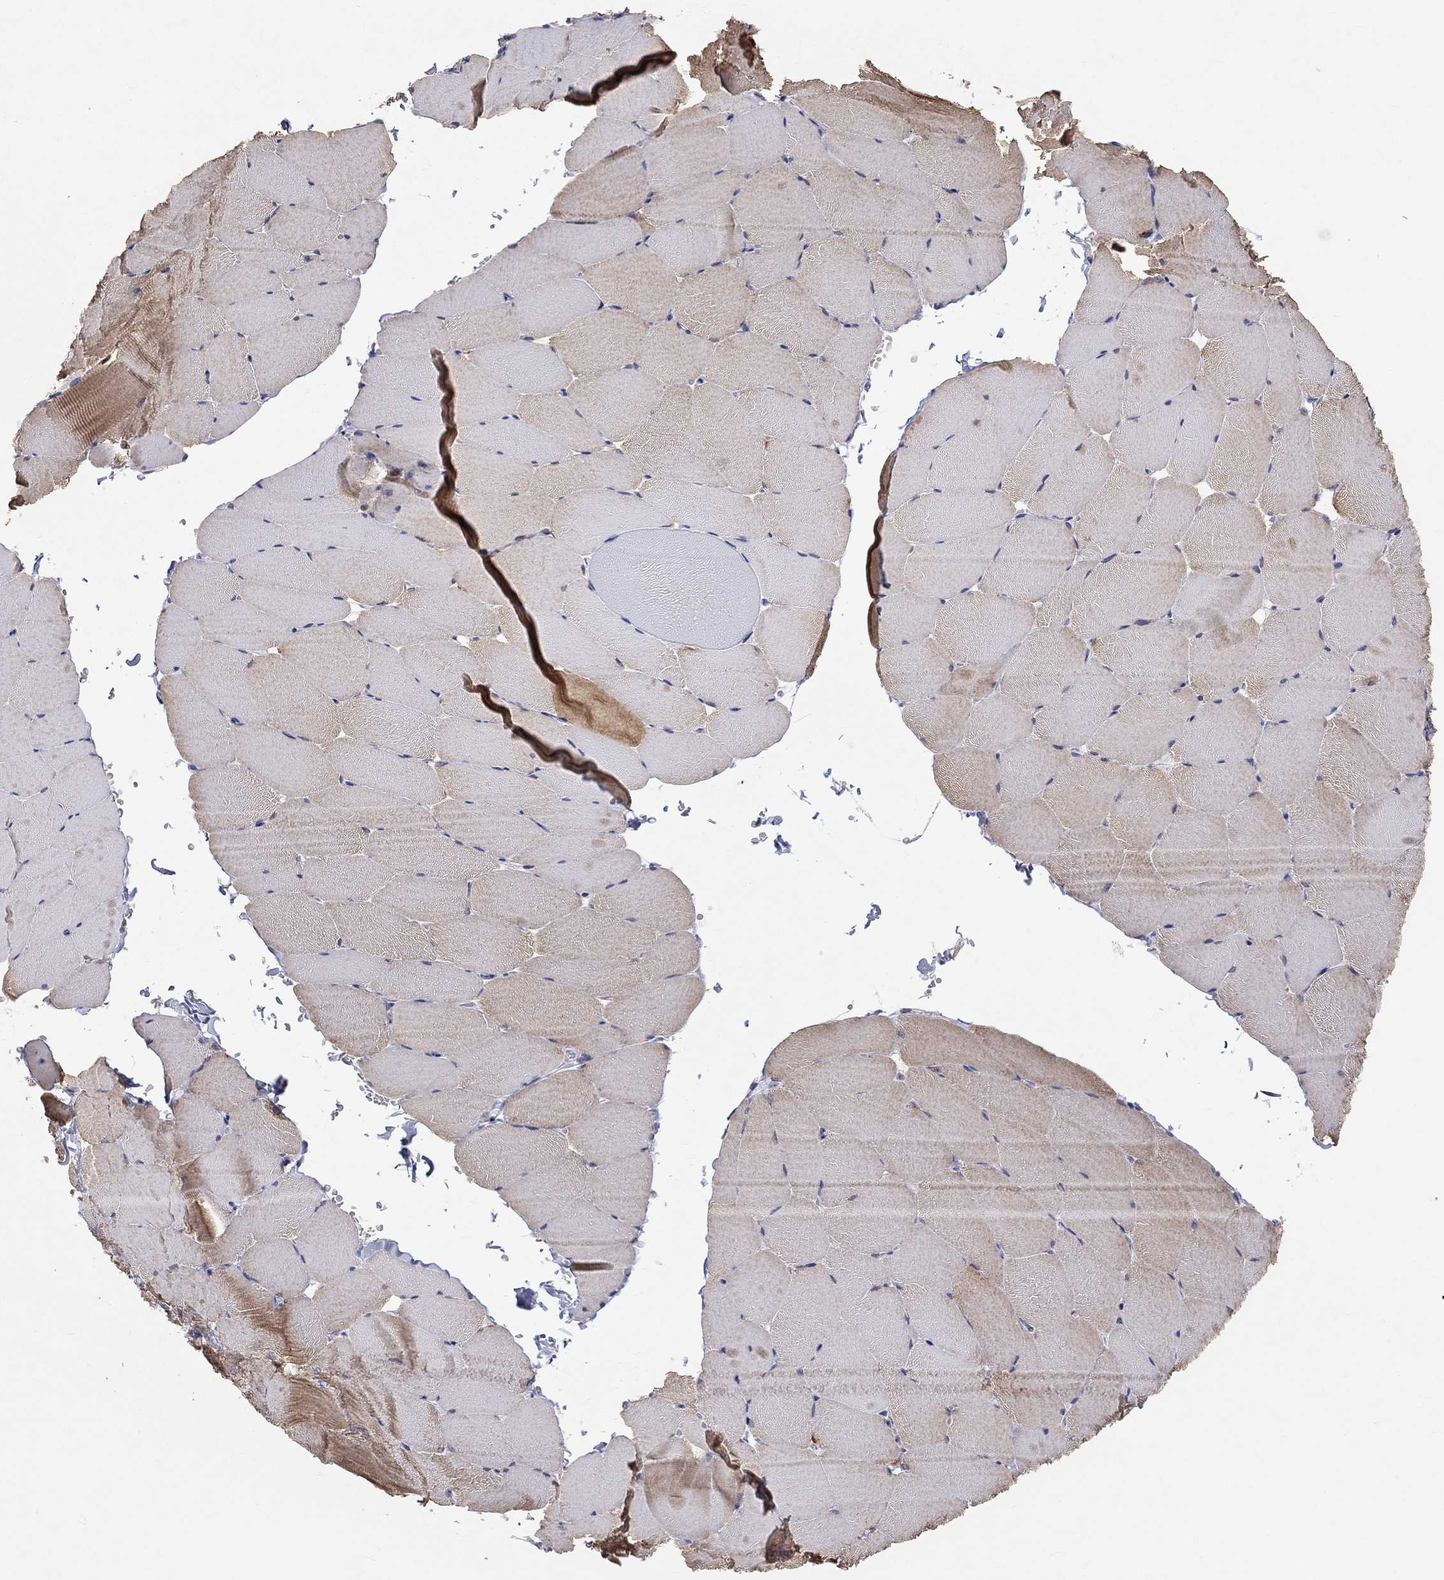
{"staining": {"intensity": "moderate", "quantity": "25%-75%", "location": "cytoplasmic/membranous"}, "tissue": "skeletal muscle", "cell_type": "Myocytes", "image_type": "normal", "snomed": [{"axis": "morphology", "description": "Normal tissue, NOS"}, {"axis": "topography", "description": "Skeletal muscle"}], "caption": "DAB immunohistochemical staining of normal skeletal muscle reveals moderate cytoplasmic/membranous protein staining in approximately 25%-75% of myocytes.", "gene": "TMEM143", "patient": {"sex": "female", "age": 37}}